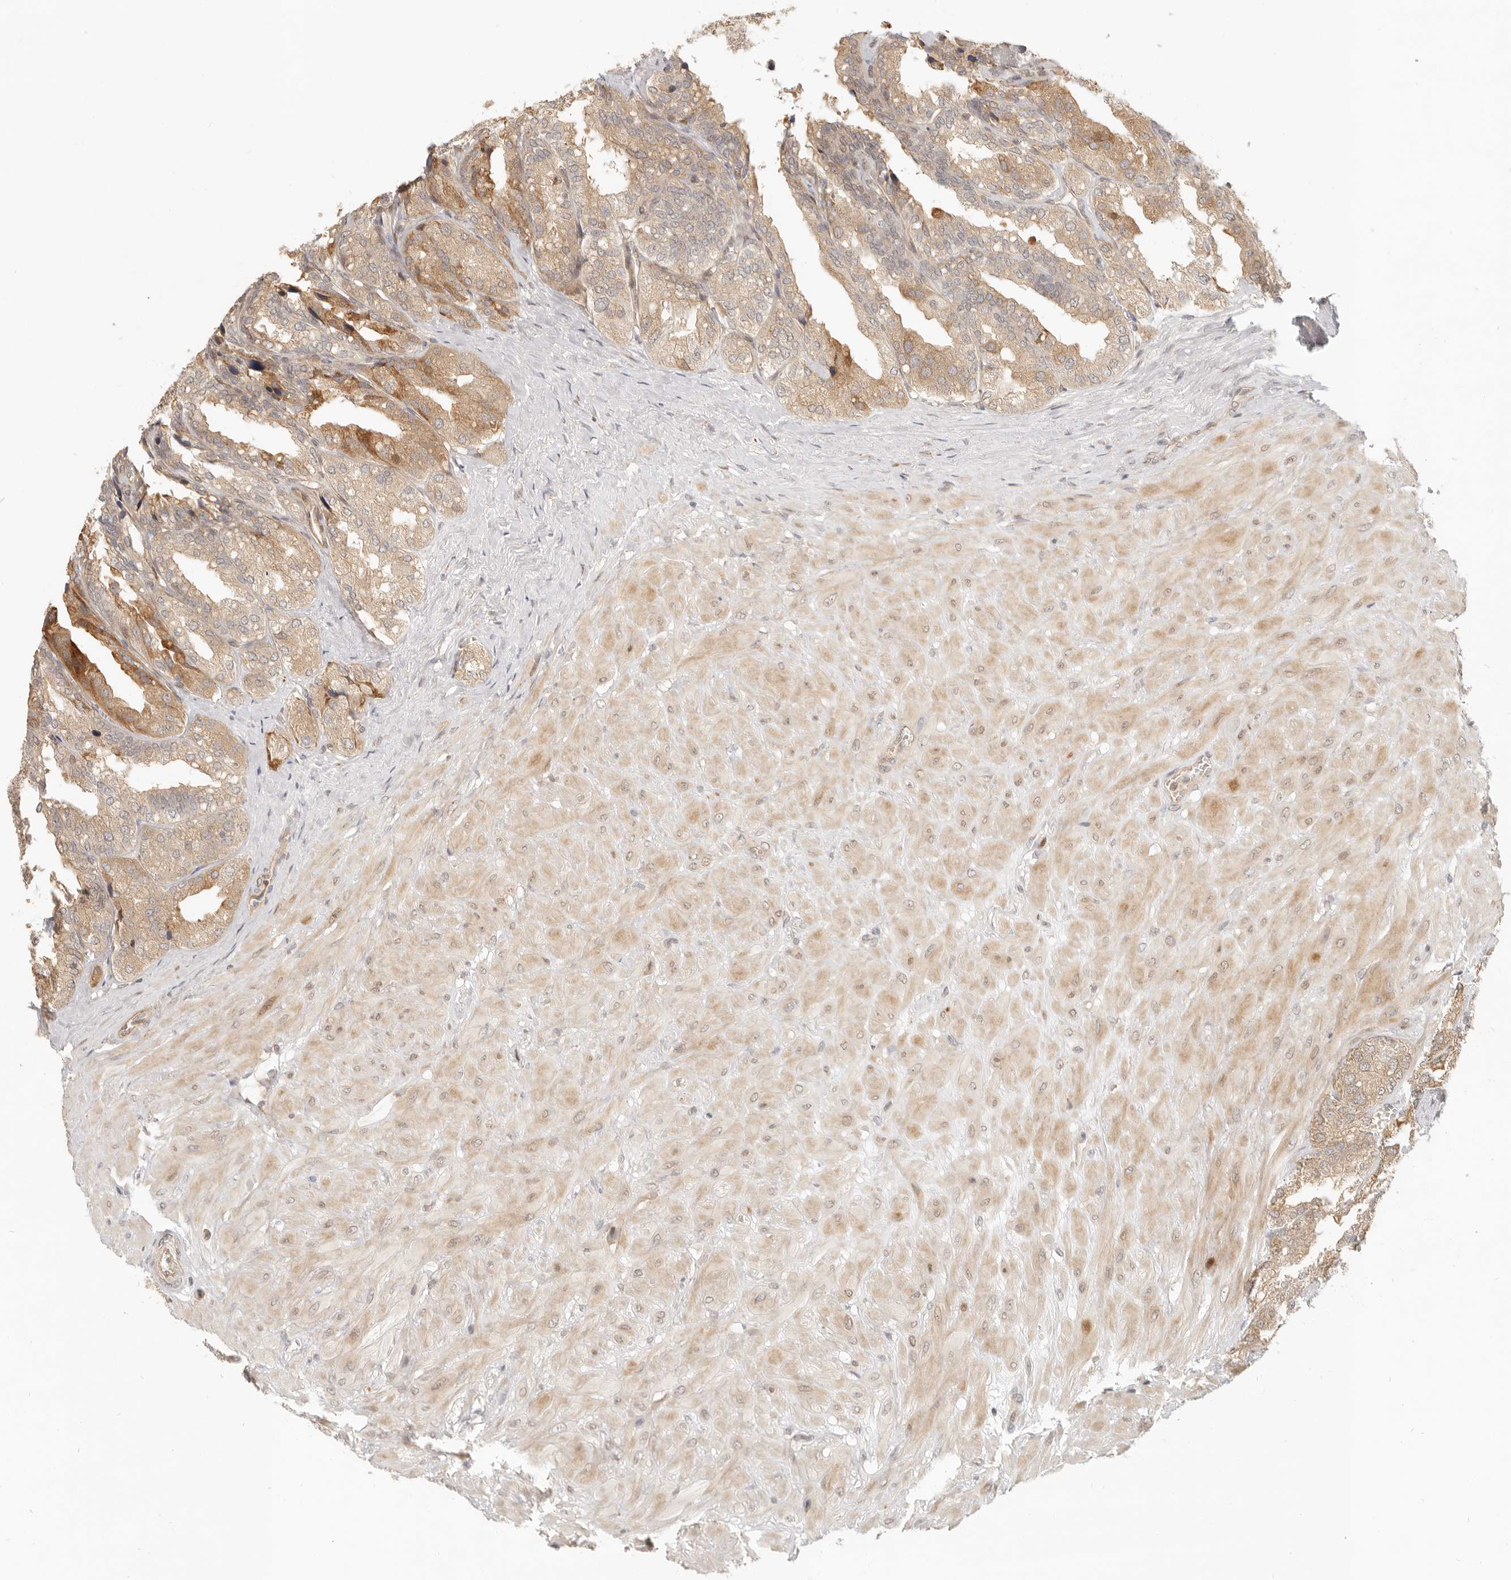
{"staining": {"intensity": "moderate", "quantity": "25%-75%", "location": "cytoplasmic/membranous"}, "tissue": "seminal vesicle", "cell_type": "Glandular cells", "image_type": "normal", "snomed": [{"axis": "morphology", "description": "Normal tissue, NOS"}, {"axis": "topography", "description": "Prostate"}, {"axis": "topography", "description": "Seminal veicle"}], "caption": "Seminal vesicle stained with immunohistochemistry reveals moderate cytoplasmic/membranous expression in approximately 25%-75% of glandular cells.", "gene": "TUFT1", "patient": {"sex": "male", "age": 51}}